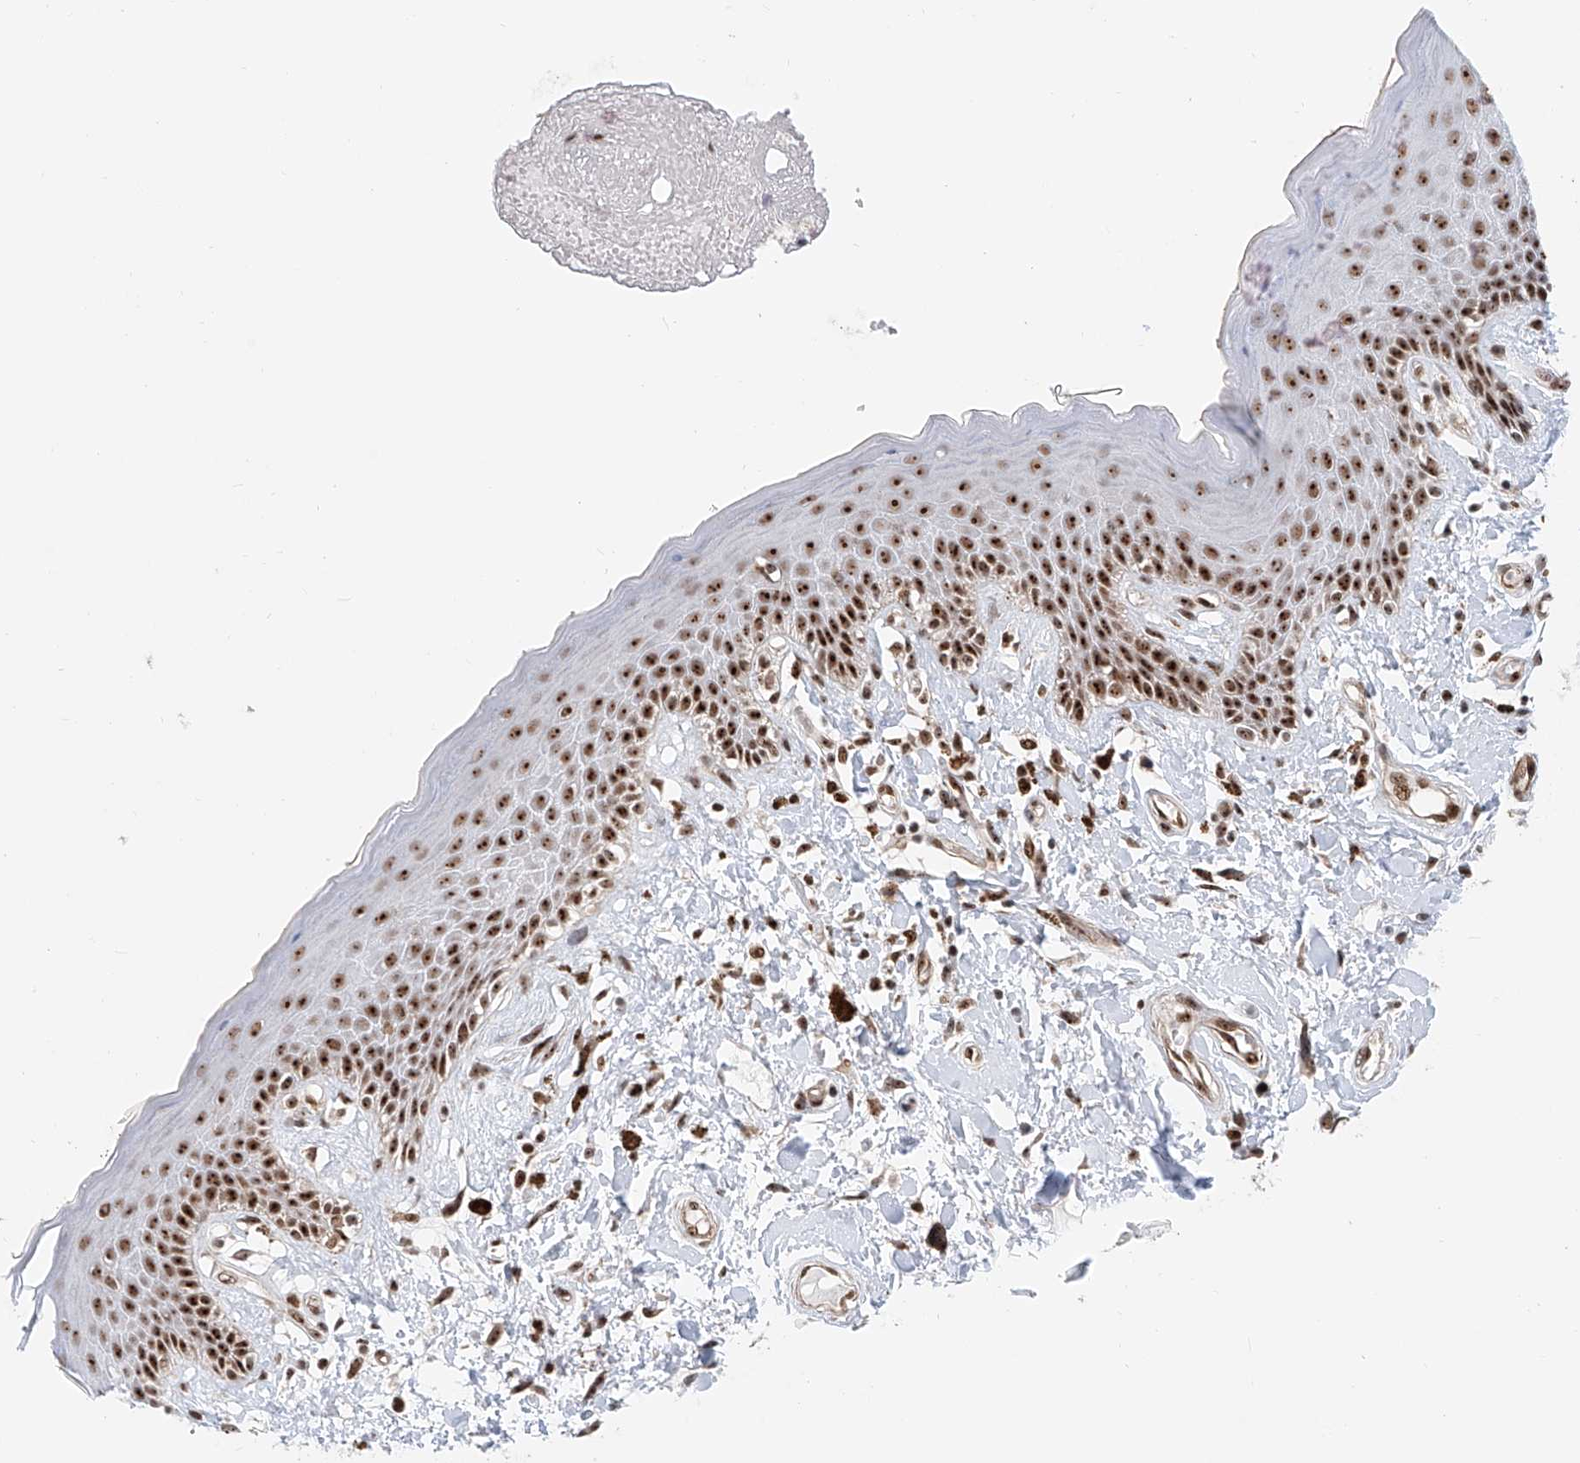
{"staining": {"intensity": "strong", "quantity": ">75%", "location": "nuclear"}, "tissue": "skin", "cell_type": "Epidermal cells", "image_type": "normal", "snomed": [{"axis": "morphology", "description": "Normal tissue, NOS"}, {"axis": "topography", "description": "Anal"}], "caption": "Brown immunohistochemical staining in benign skin demonstrates strong nuclear expression in about >75% of epidermal cells.", "gene": "PRUNE2", "patient": {"sex": "female", "age": 78}}